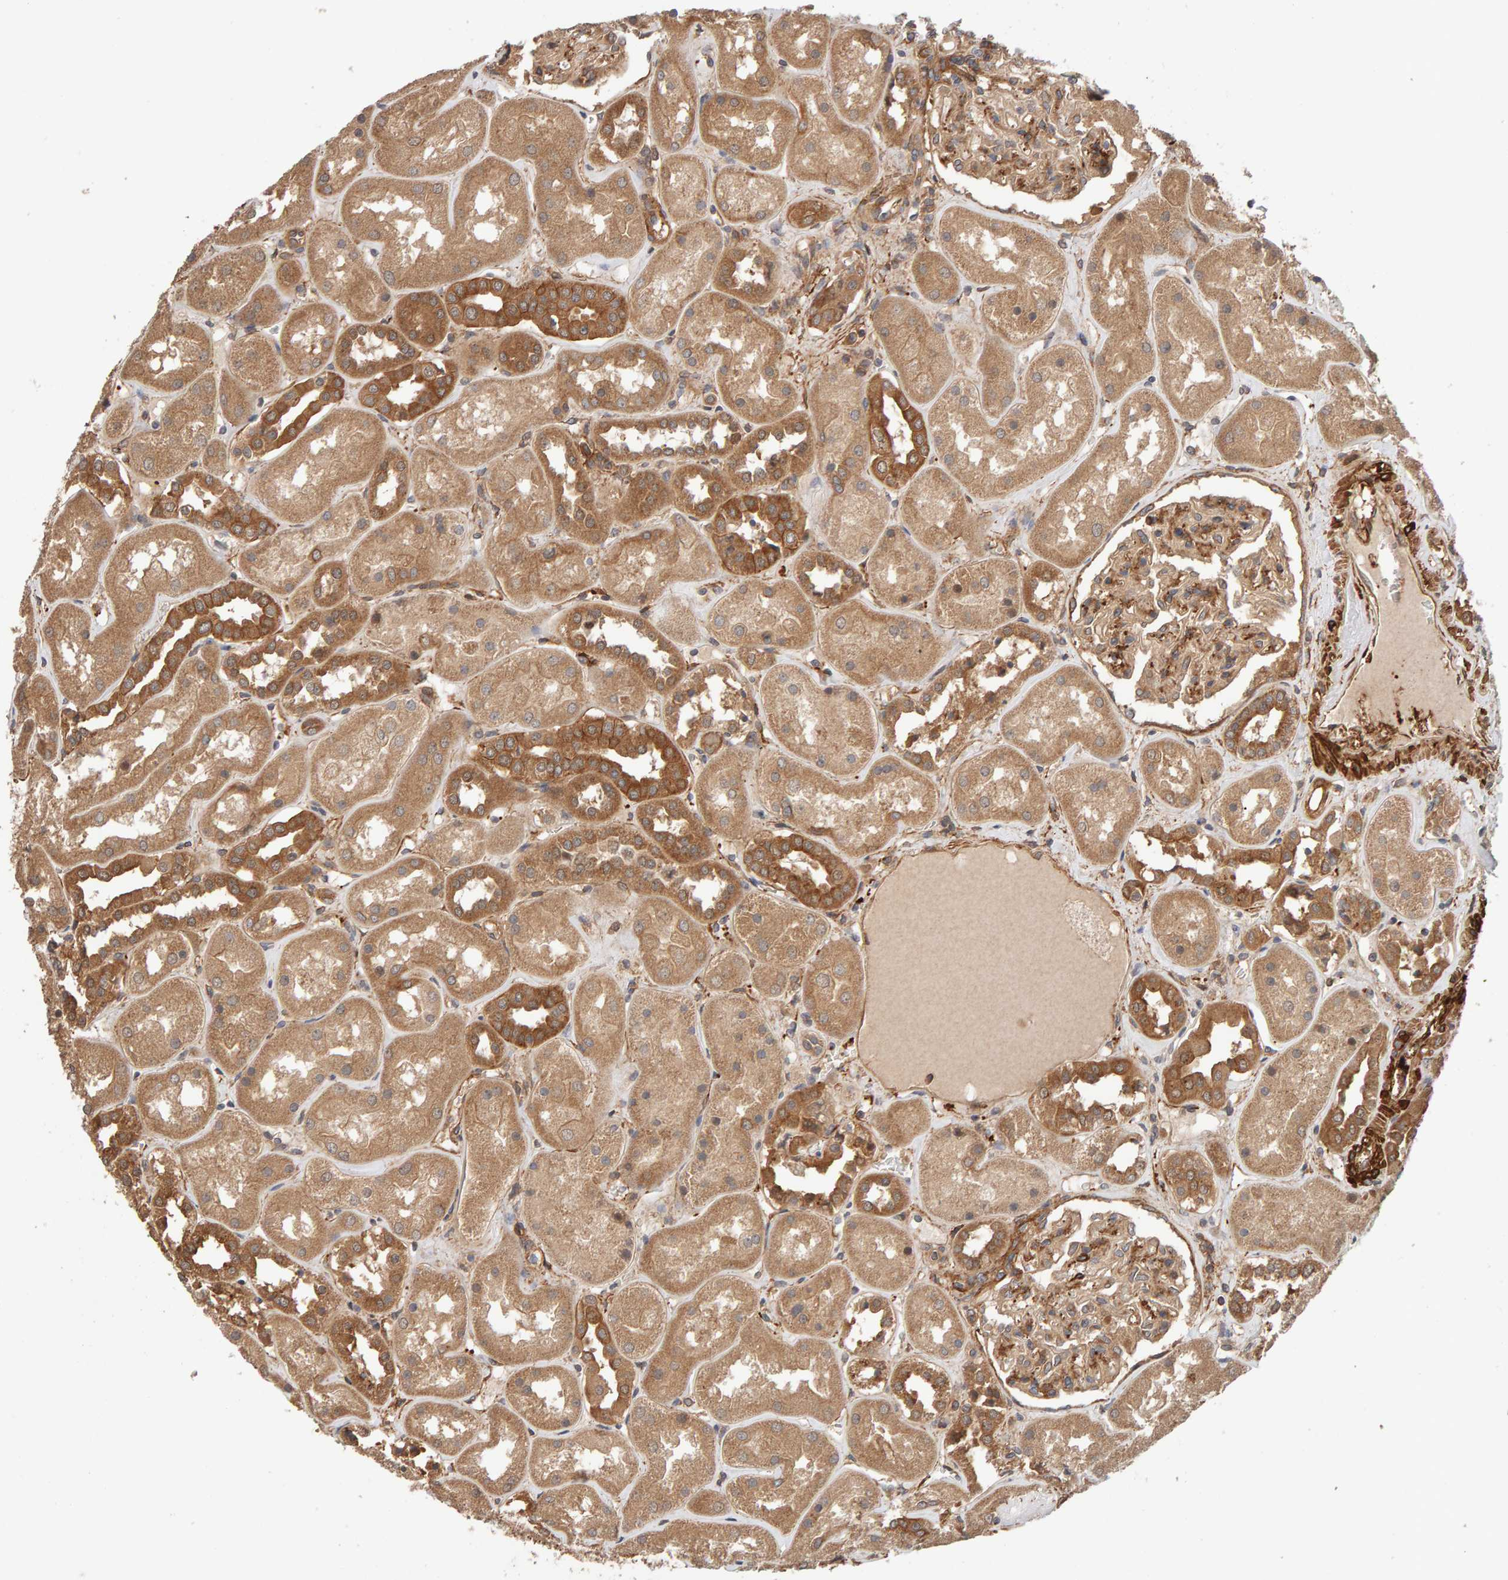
{"staining": {"intensity": "weak", "quantity": ">75%", "location": "cytoplasmic/membranous"}, "tissue": "kidney", "cell_type": "Cells in glomeruli", "image_type": "normal", "snomed": [{"axis": "morphology", "description": "Normal tissue, NOS"}, {"axis": "topography", "description": "Kidney"}], "caption": "An image of human kidney stained for a protein exhibits weak cytoplasmic/membranous brown staining in cells in glomeruli. (IHC, brightfield microscopy, high magnification).", "gene": "SYNRG", "patient": {"sex": "male", "age": 59}}